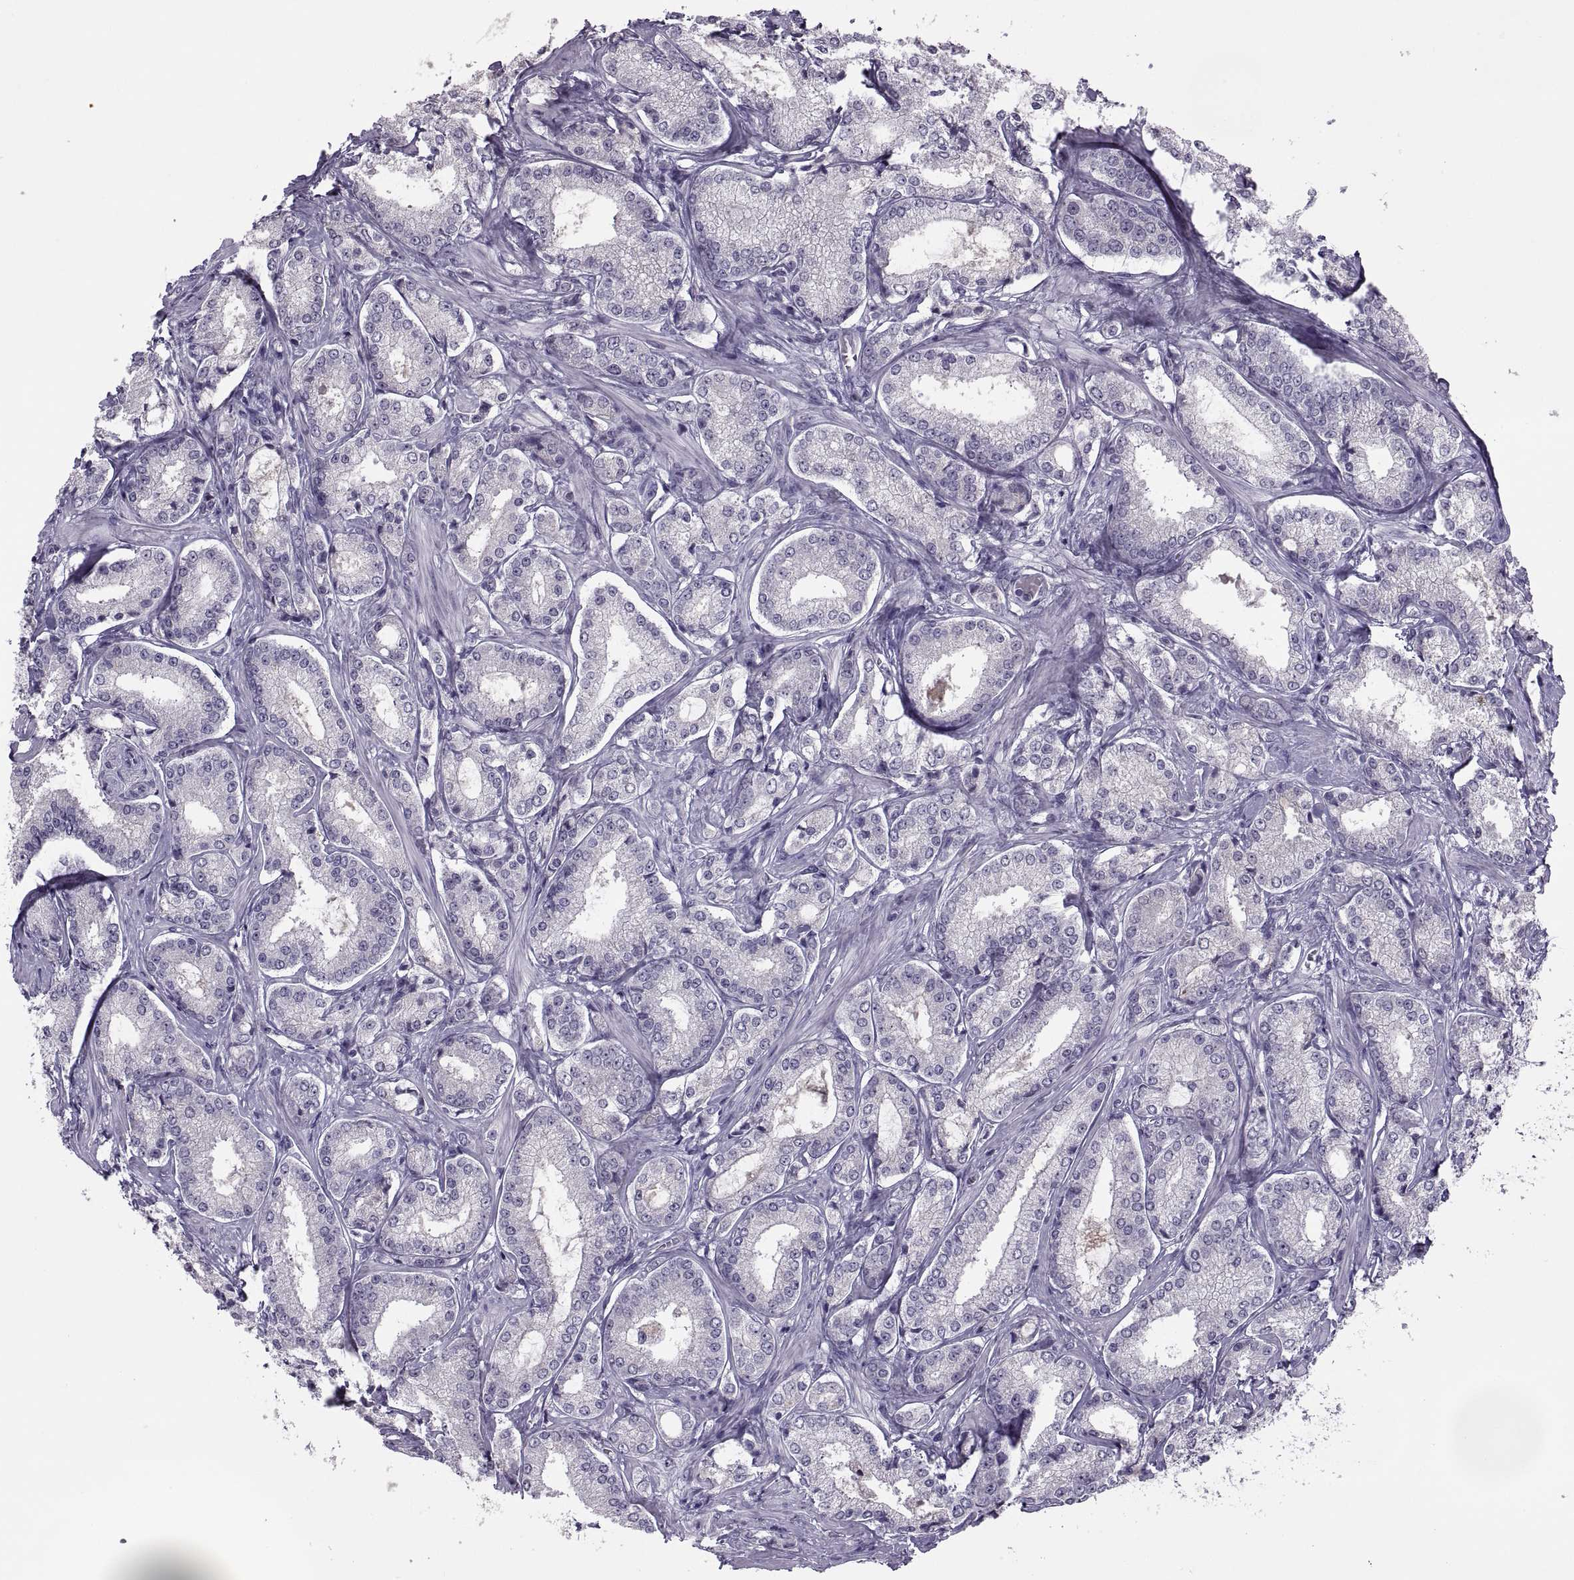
{"staining": {"intensity": "negative", "quantity": "none", "location": "none"}, "tissue": "prostate cancer", "cell_type": "Tumor cells", "image_type": "cancer", "snomed": [{"axis": "morphology", "description": "Adenocarcinoma, Low grade"}, {"axis": "topography", "description": "Prostate"}], "caption": "This is a photomicrograph of immunohistochemistry staining of prostate low-grade adenocarcinoma, which shows no positivity in tumor cells.", "gene": "ASIC2", "patient": {"sex": "male", "age": 56}}